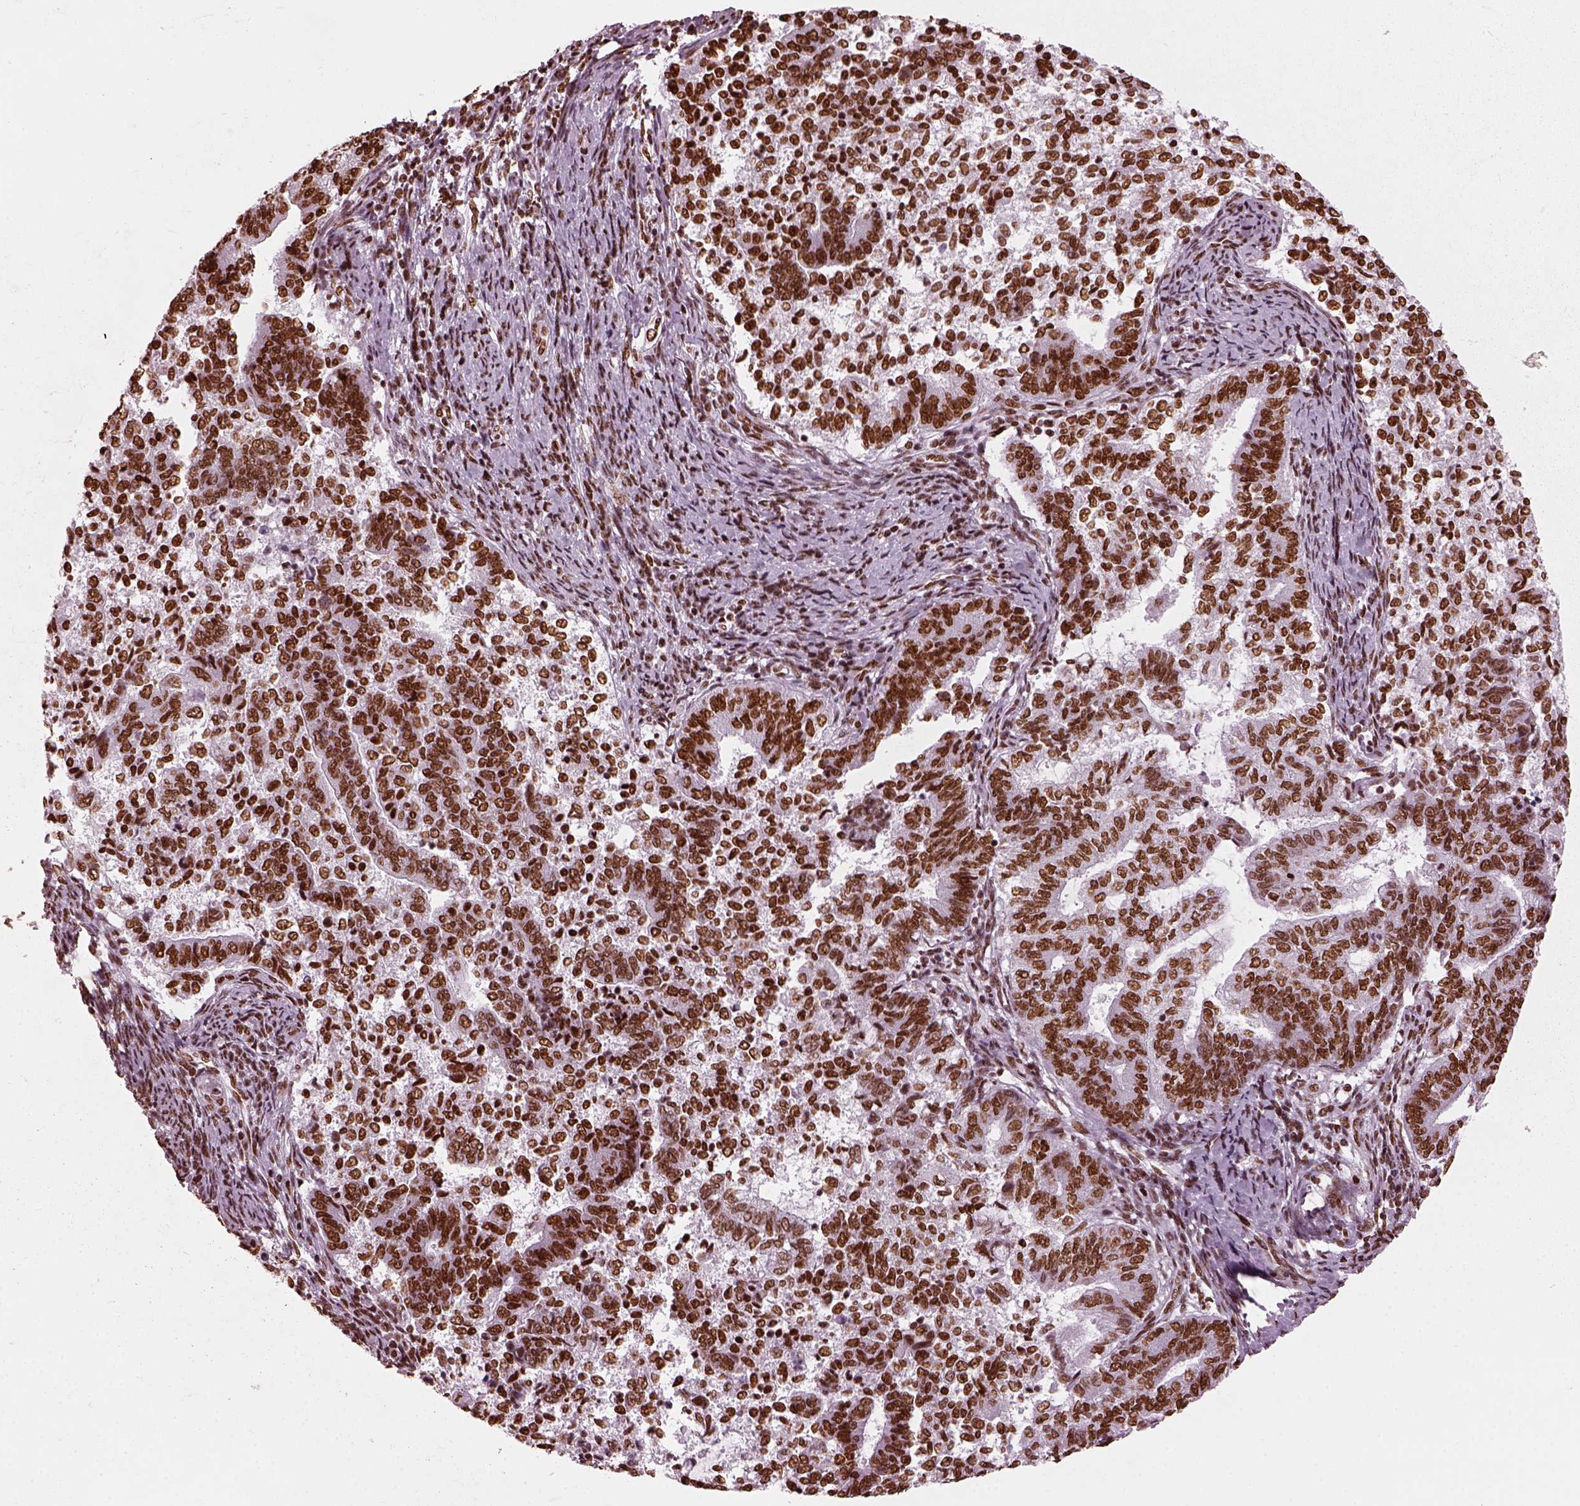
{"staining": {"intensity": "strong", "quantity": ">75%", "location": "nuclear"}, "tissue": "endometrial cancer", "cell_type": "Tumor cells", "image_type": "cancer", "snomed": [{"axis": "morphology", "description": "Adenocarcinoma, NOS"}, {"axis": "topography", "description": "Endometrium"}], "caption": "Protein analysis of endometrial adenocarcinoma tissue reveals strong nuclear expression in about >75% of tumor cells. The staining is performed using DAB brown chromogen to label protein expression. The nuclei are counter-stained blue using hematoxylin.", "gene": "CBFA2T3", "patient": {"sex": "female", "age": 65}}